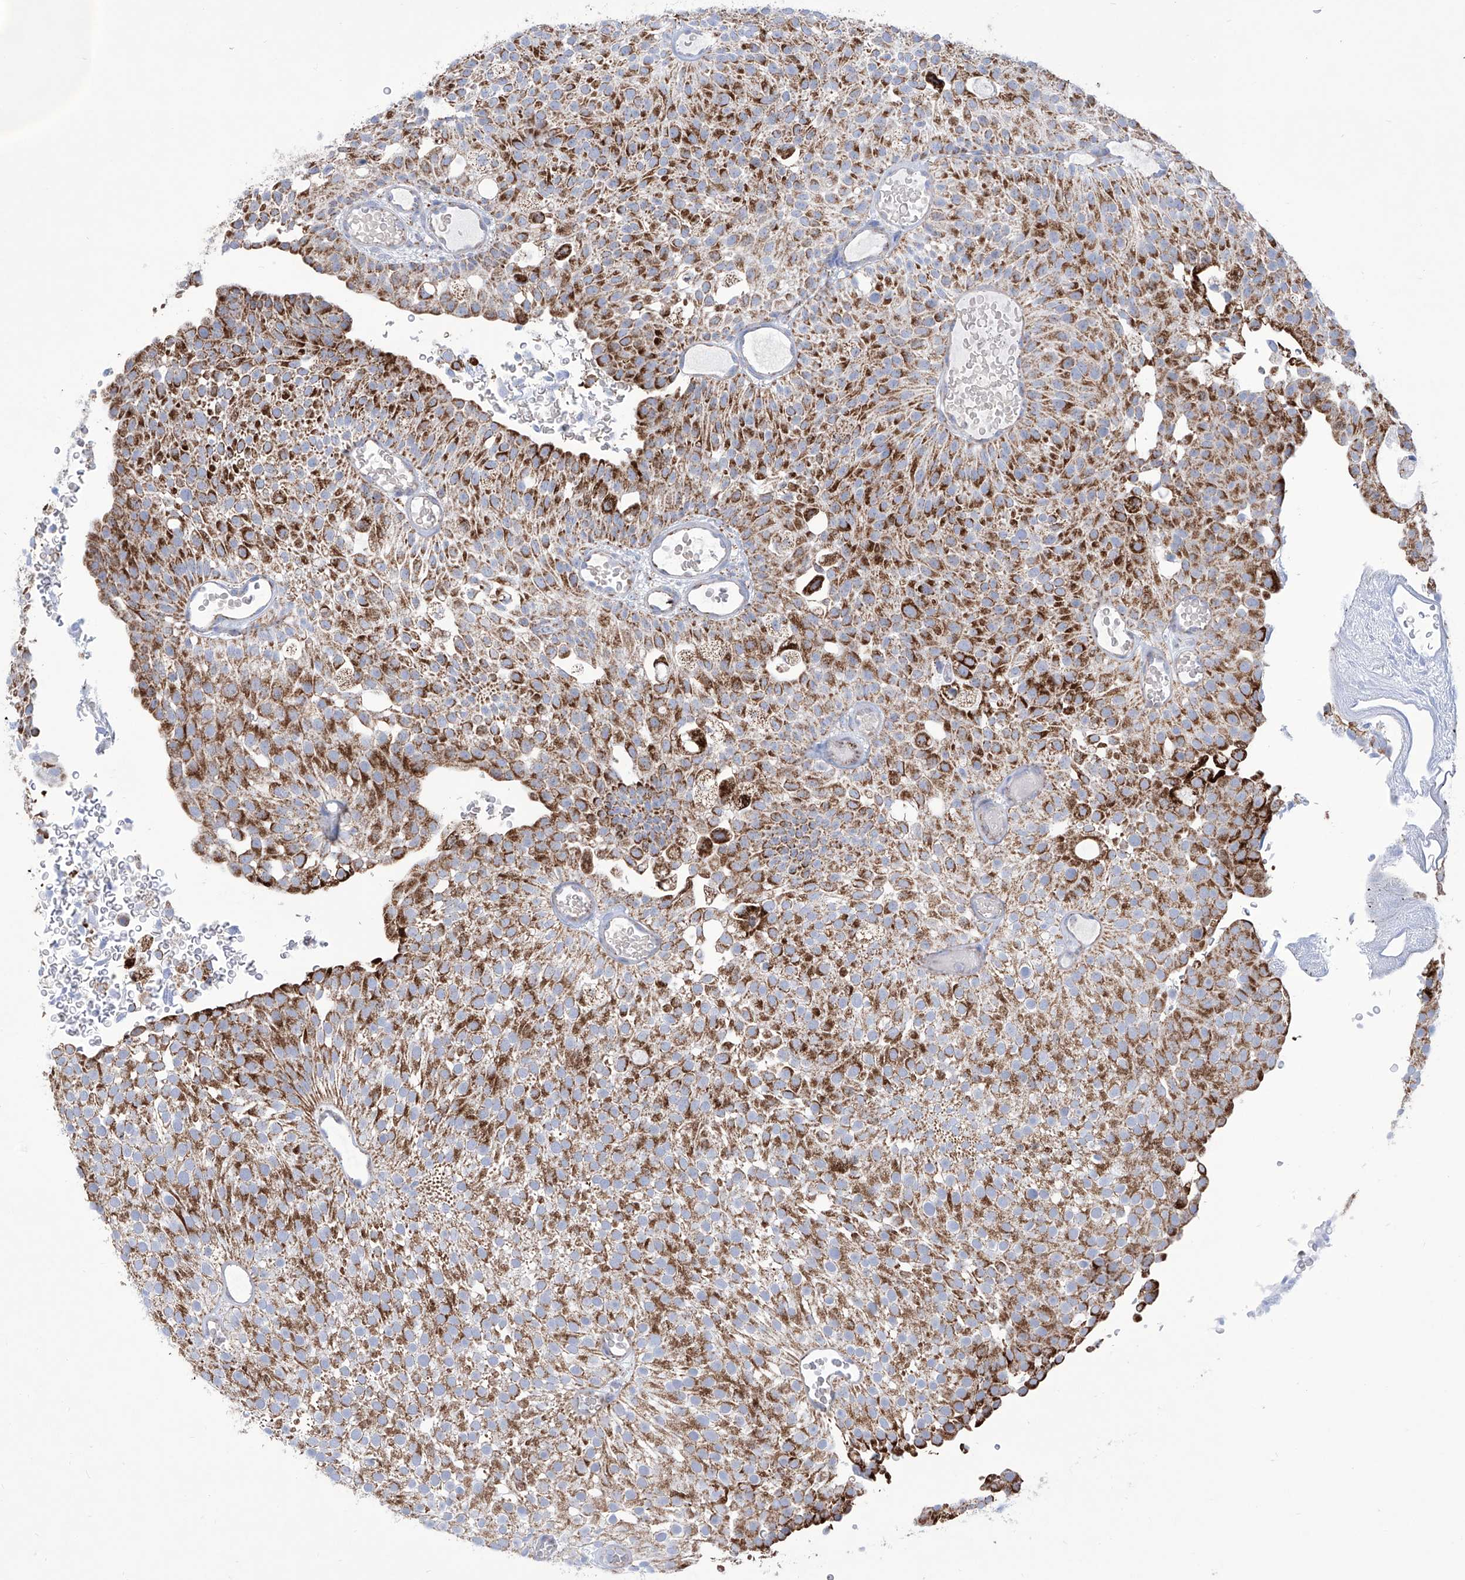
{"staining": {"intensity": "strong", "quantity": ">75%", "location": "cytoplasmic/membranous"}, "tissue": "urothelial cancer", "cell_type": "Tumor cells", "image_type": "cancer", "snomed": [{"axis": "morphology", "description": "Urothelial carcinoma, Low grade"}, {"axis": "topography", "description": "Urinary bladder"}], "caption": "The photomicrograph exhibits immunohistochemical staining of urothelial carcinoma (low-grade). There is strong cytoplasmic/membranous staining is present in approximately >75% of tumor cells.", "gene": "ALDH6A1", "patient": {"sex": "male", "age": 78}}